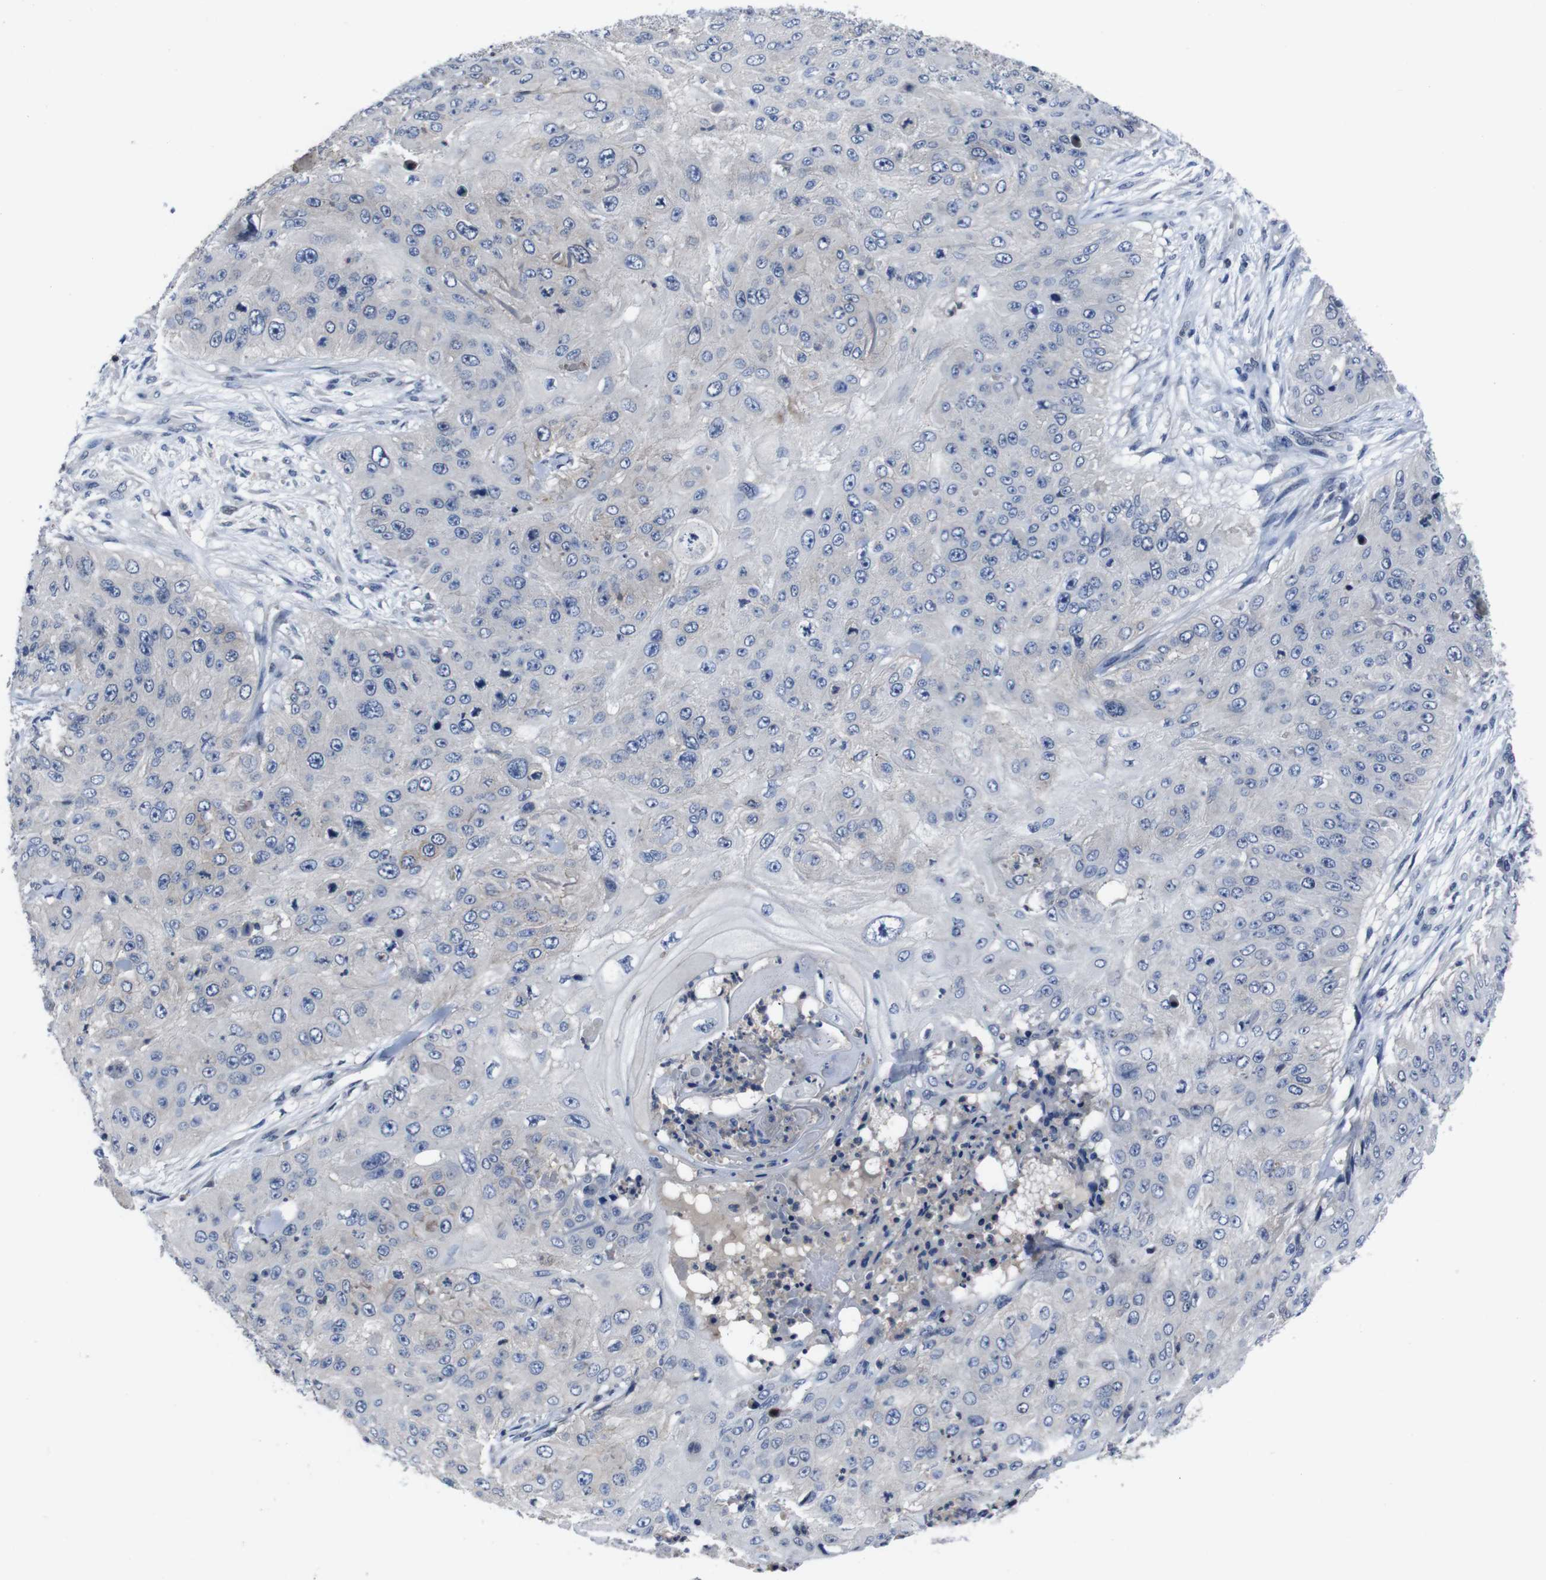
{"staining": {"intensity": "negative", "quantity": "none", "location": "none"}, "tissue": "skin cancer", "cell_type": "Tumor cells", "image_type": "cancer", "snomed": [{"axis": "morphology", "description": "Squamous cell carcinoma, NOS"}, {"axis": "topography", "description": "Skin"}], "caption": "Immunohistochemical staining of human skin cancer (squamous cell carcinoma) demonstrates no significant expression in tumor cells.", "gene": "SEMA4B", "patient": {"sex": "female", "age": 80}}